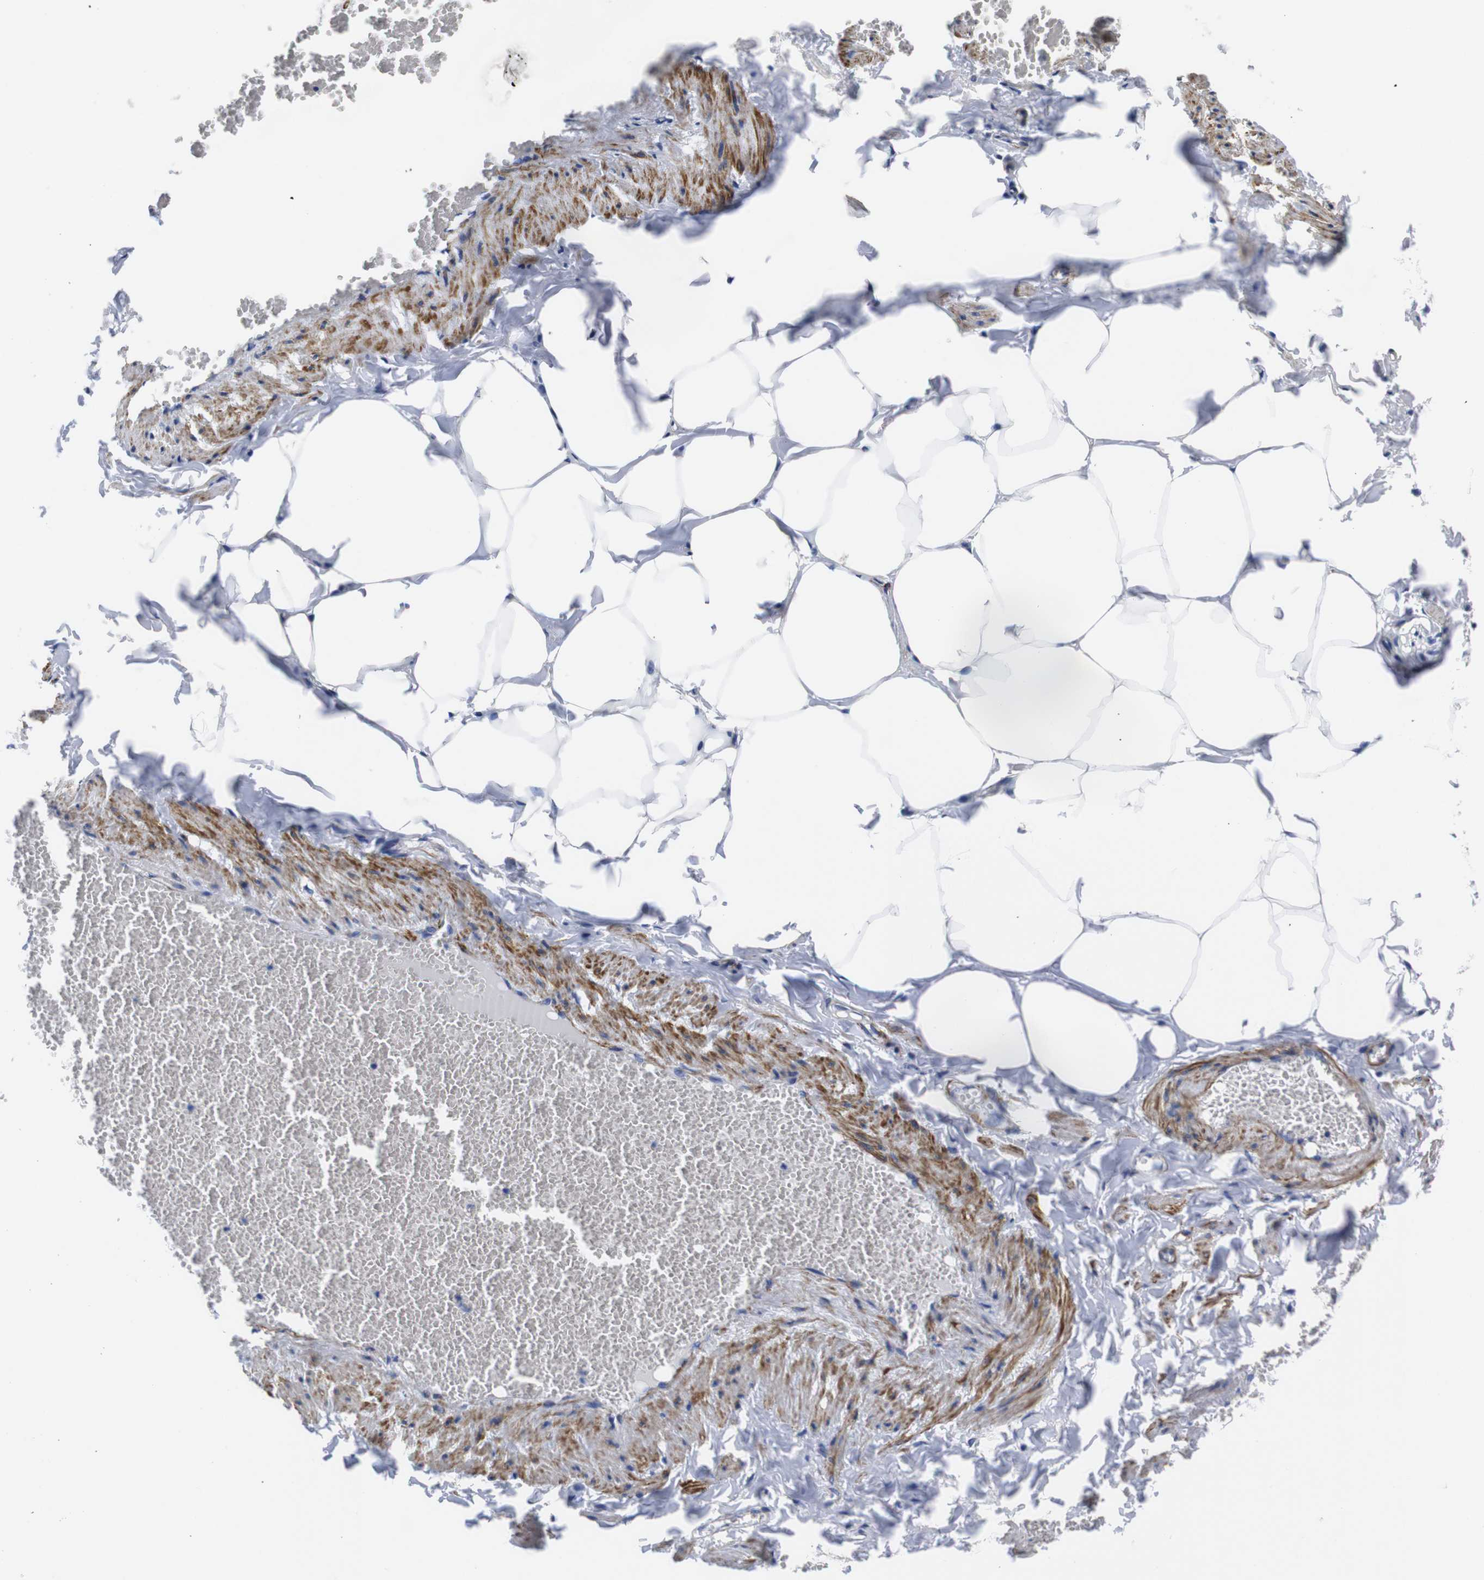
{"staining": {"intensity": "negative", "quantity": "none", "location": "none"}, "tissue": "adipose tissue", "cell_type": "Adipocytes", "image_type": "normal", "snomed": [{"axis": "morphology", "description": "Normal tissue, NOS"}, {"axis": "topography", "description": "Vascular tissue"}], "caption": "The photomicrograph exhibits no significant staining in adipocytes of adipose tissue. (Brightfield microscopy of DAB immunohistochemistry at high magnification).", "gene": "WNT10A", "patient": {"sex": "male", "age": 41}}